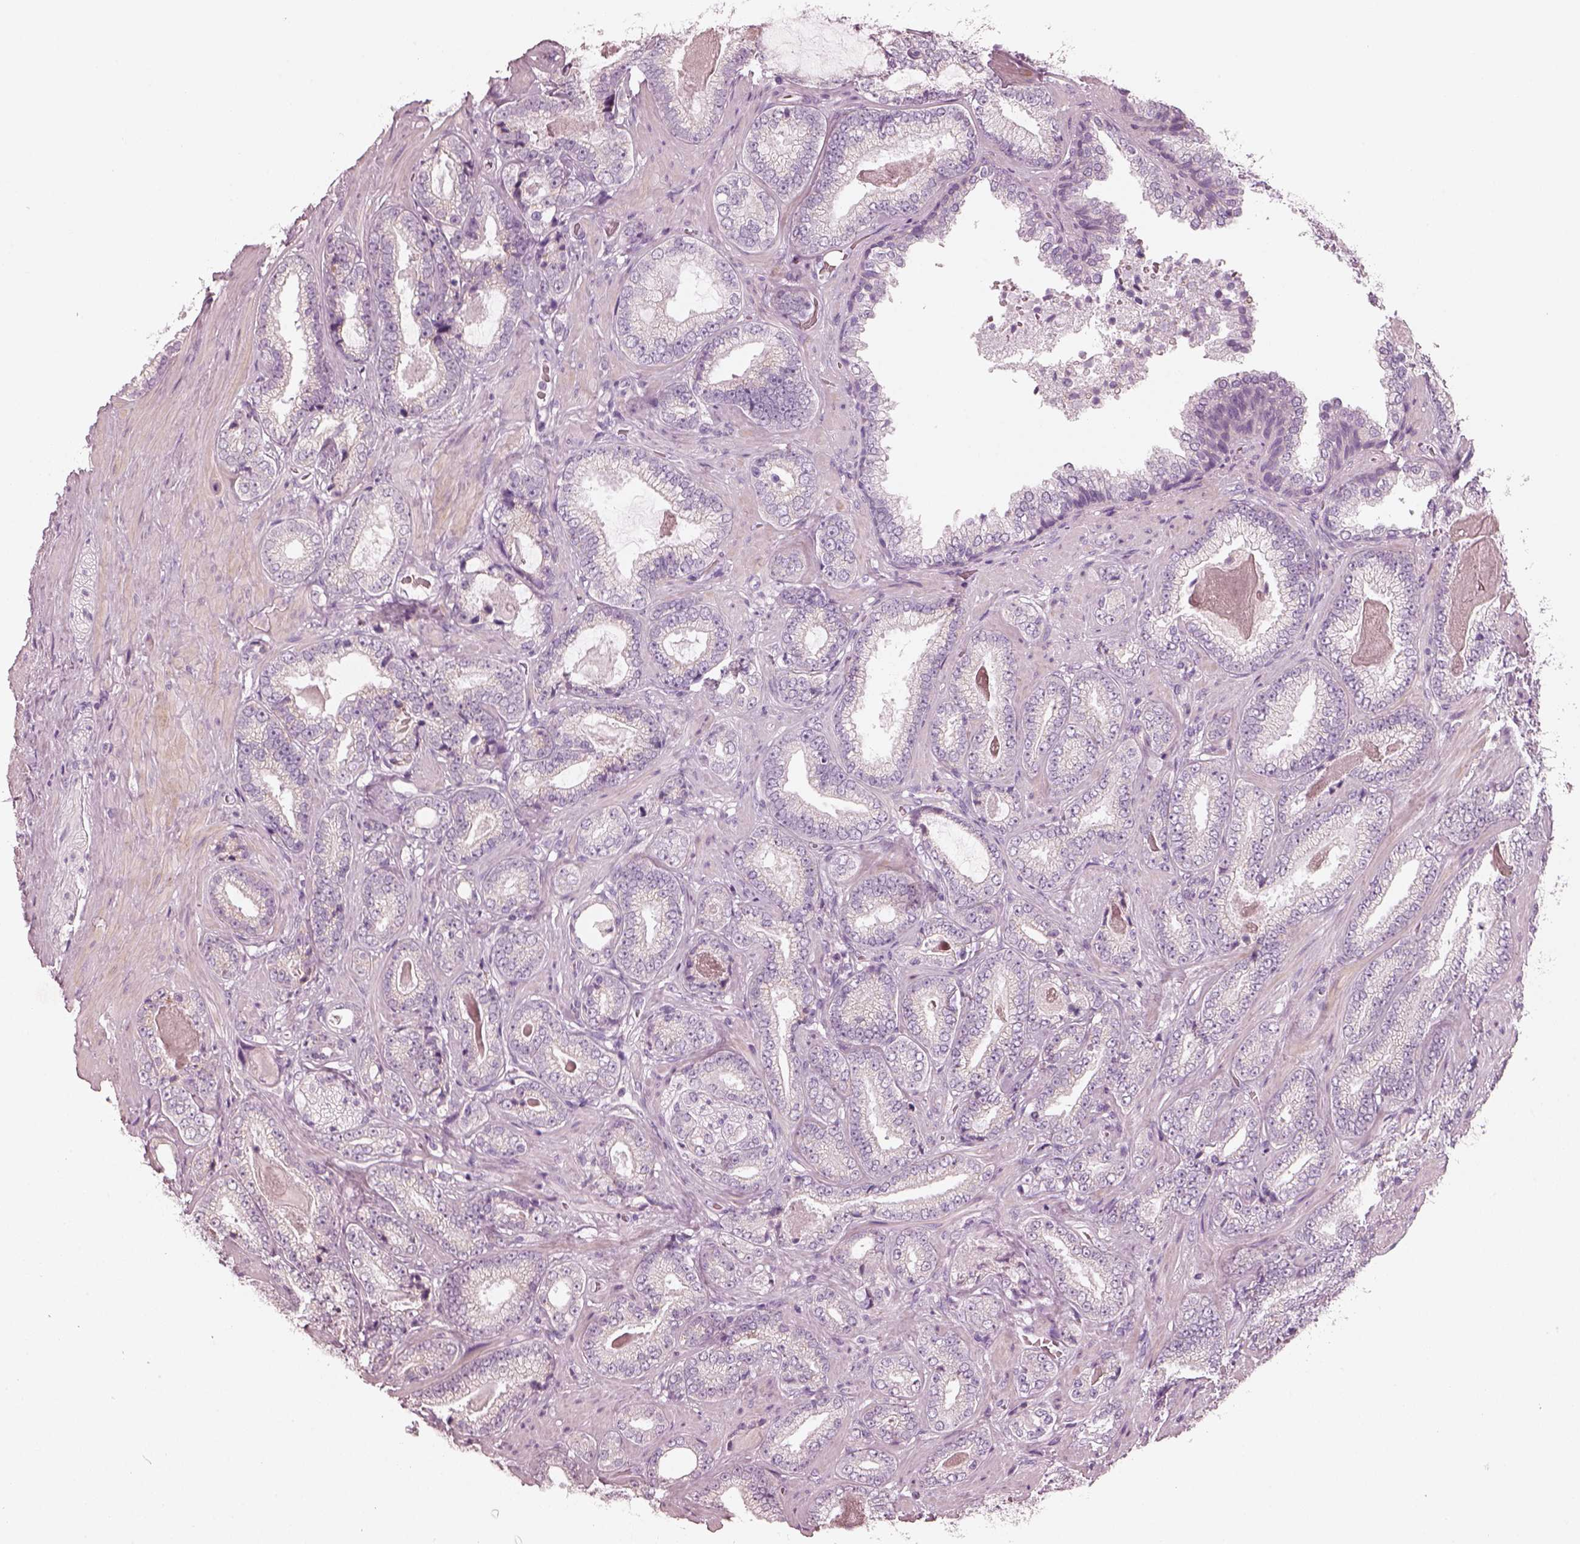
{"staining": {"intensity": "negative", "quantity": "none", "location": "none"}, "tissue": "prostate cancer", "cell_type": "Tumor cells", "image_type": "cancer", "snomed": [{"axis": "morphology", "description": "Adenocarcinoma, Low grade"}, {"axis": "topography", "description": "Prostate"}], "caption": "Immunohistochemistry (IHC) histopathology image of prostate cancer (low-grade adenocarcinoma) stained for a protein (brown), which demonstrates no staining in tumor cells.", "gene": "R3HDML", "patient": {"sex": "male", "age": 61}}